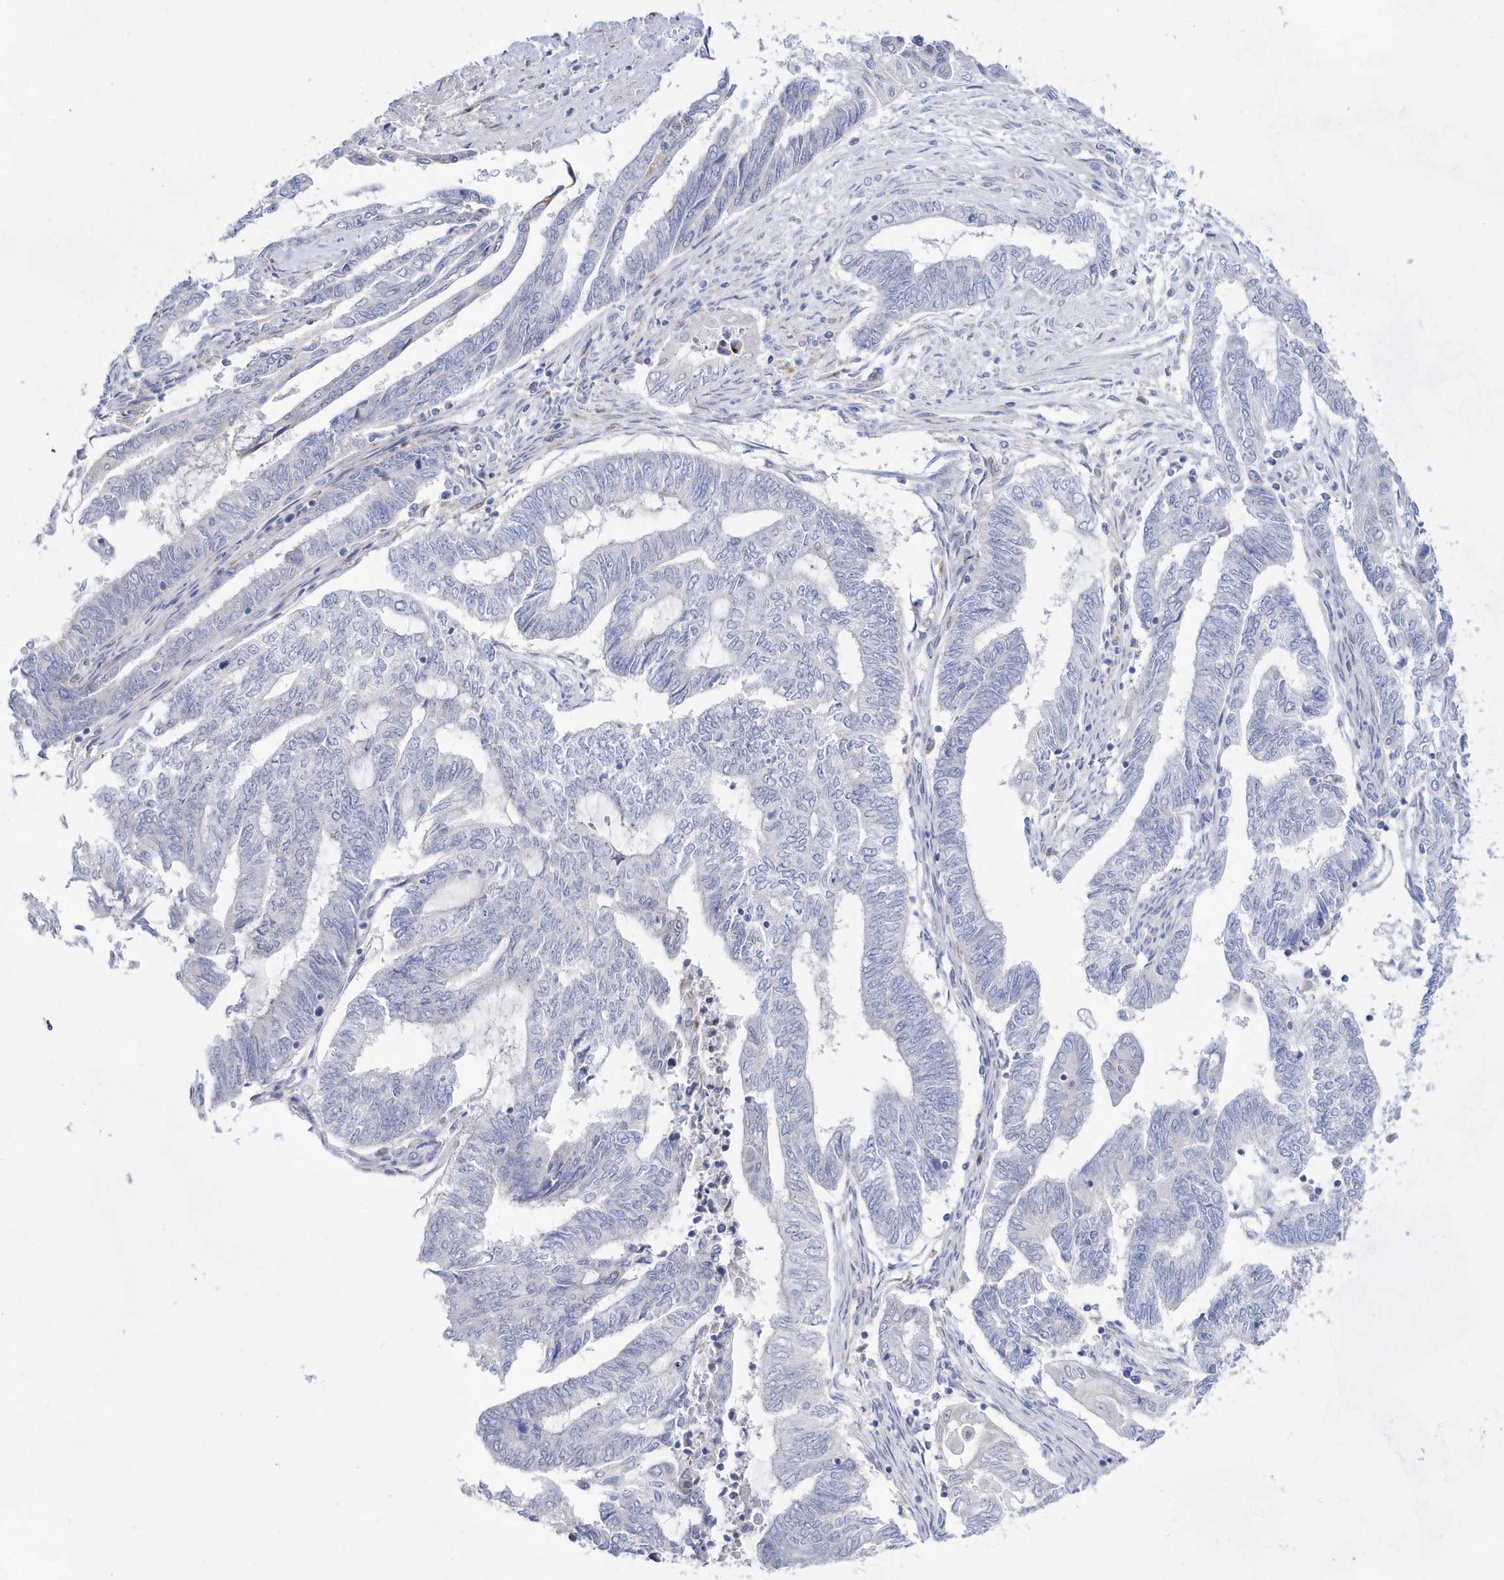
{"staining": {"intensity": "negative", "quantity": "none", "location": "none"}, "tissue": "endometrial cancer", "cell_type": "Tumor cells", "image_type": "cancer", "snomed": [{"axis": "morphology", "description": "Adenocarcinoma, NOS"}, {"axis": "topography", "description": "Uterus"}, {"axis": "topography", "description": "Endometrium"}], "caption": "The IHC histopathology image has no significant positivity in tumor cells of endometrial adenocarcinoma tissue. (DAB immunohistochemistry with hematoxylin counter stain).", "gene": "BDH2", "patient": {"sex": "female", "age": 70}}